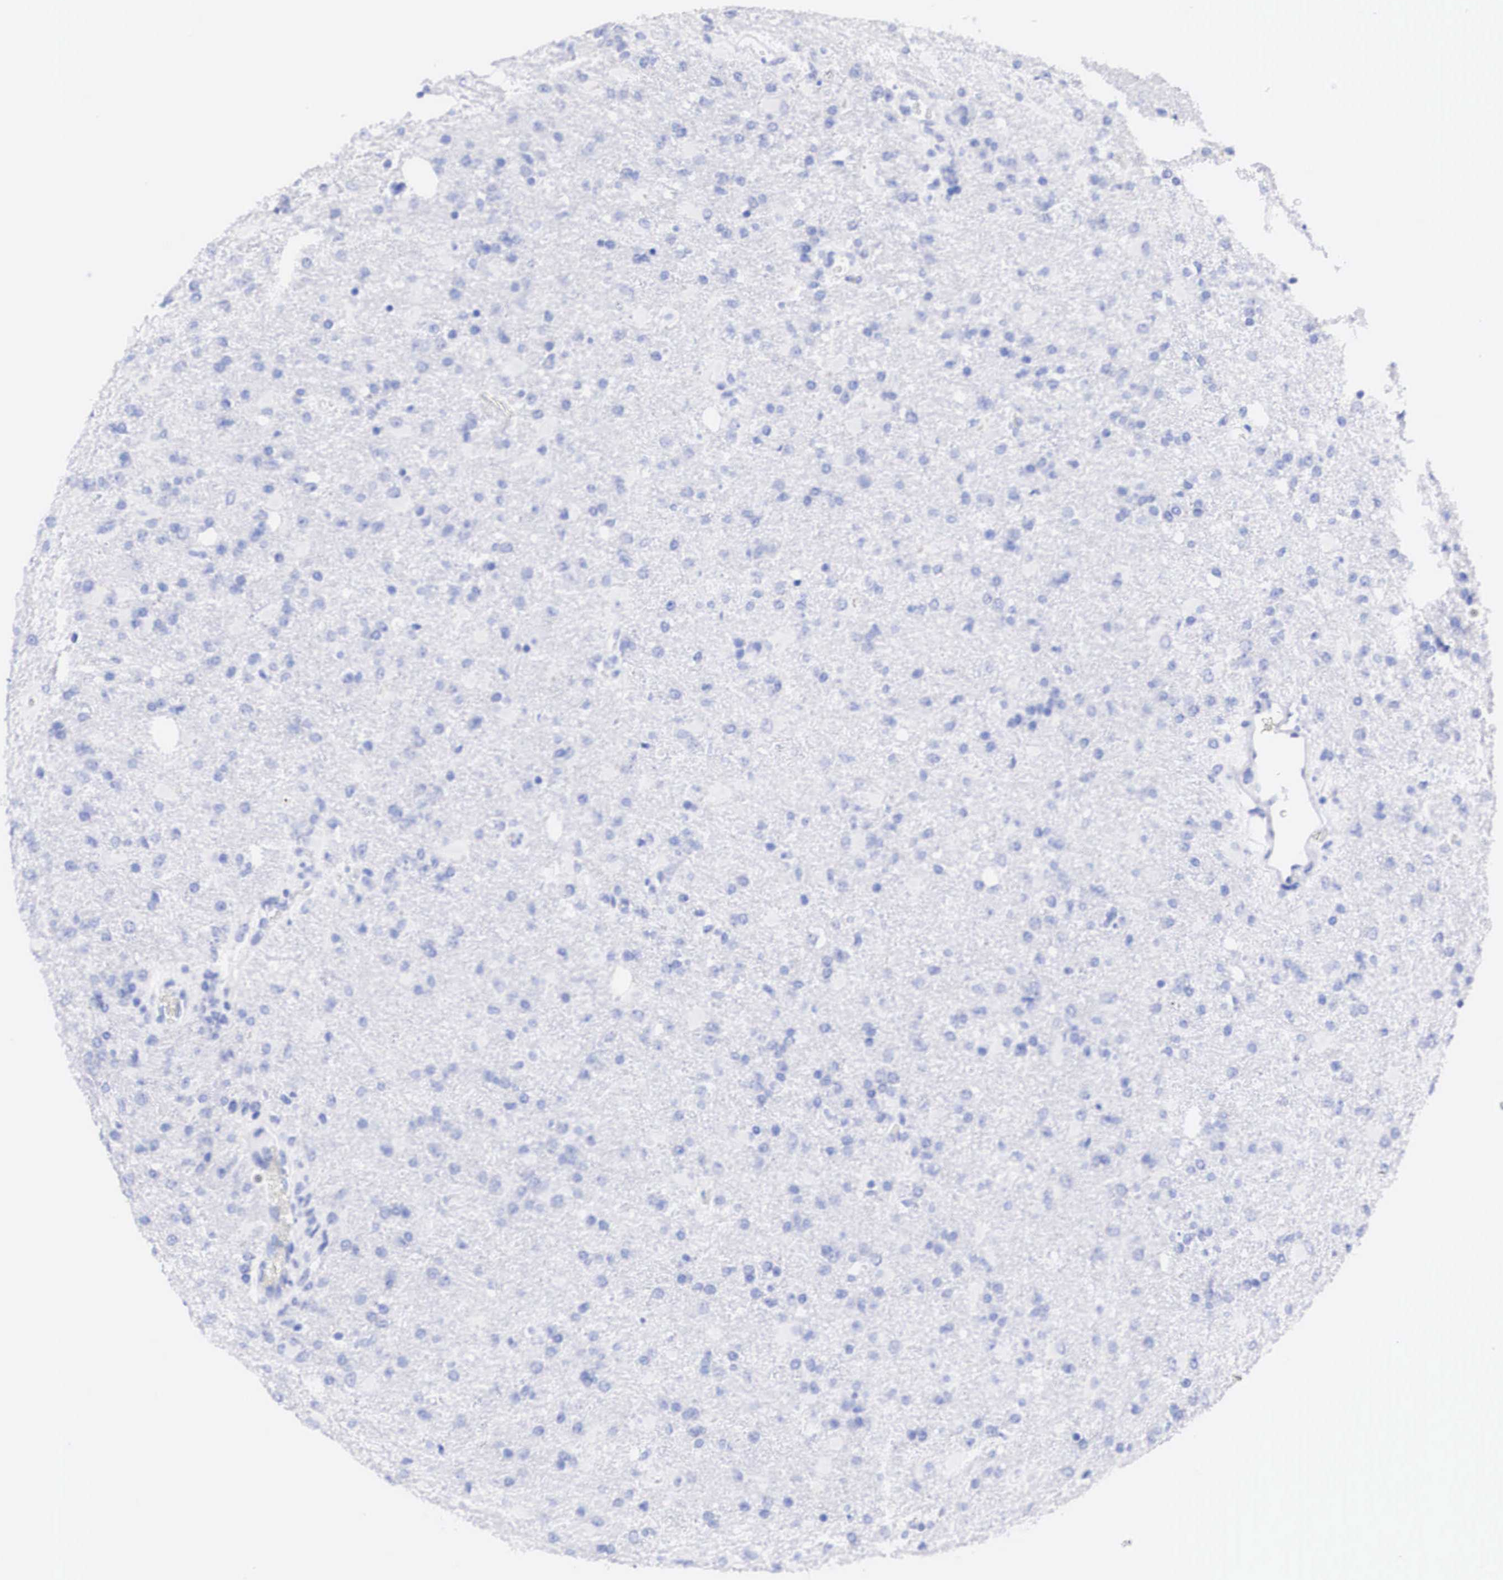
{"staining": {"intensity": "negative", "quantity": "none", "location": "none"}, "tissue": "glioma", "cell_type": "Tumor cells", "image_type": "cancer", "snomed": [{"axis": "morphology", "description": "Glioma, malignant, High grade"}, {"axis": "topography", "description": "Brain"}], "caption": "Protein analysis of glioma displays no significant staining in tumor cells.", "gene": "ERBB2", "patient": {"sex": "male", "age": 68}}